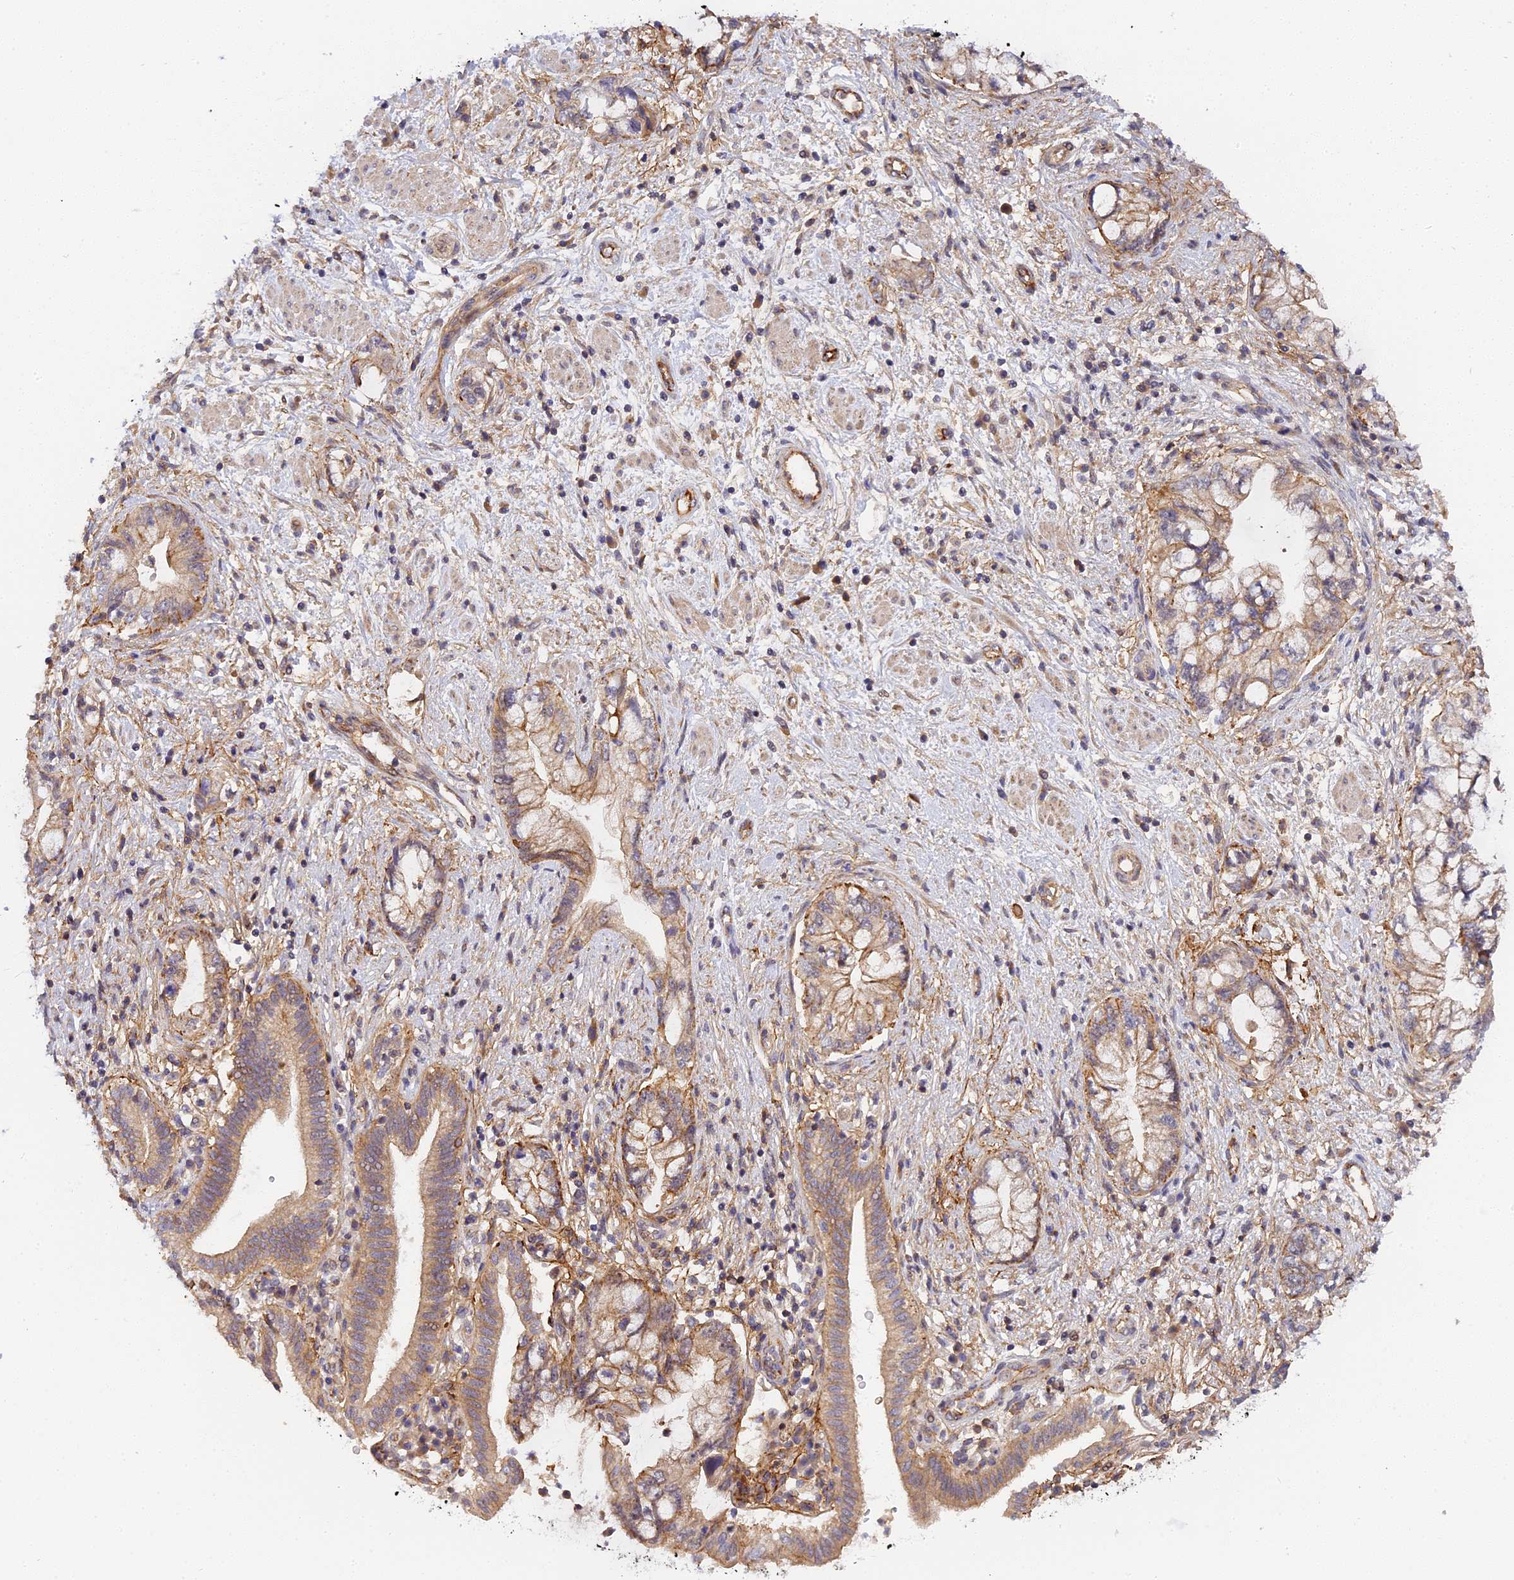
{"staining": {"intensity": "weak", "quantity": ">75%", "location": "cytoplasmic/membranous"}, "tissue": "pancreatic cancer", "cell_type": "Tumor cells", "image_type": "cancer", "snomed": [{"axis": "morphology", "description": "Adenocarcinoma, NOS"}, {"axis": "topography", "description": "Pancreas"}], "caption": "Immunohistochemical staining of pancreatic cancer (adenocarcinoma) exhibits weak cytoplasmic/membranous protein positivity in approximately >75% of tumor cells. (DAB IHC, brown staining for protein, blue staining for nuclei).", "gene": "MISP3", "patient": {"sex": "female", "age": 73}}